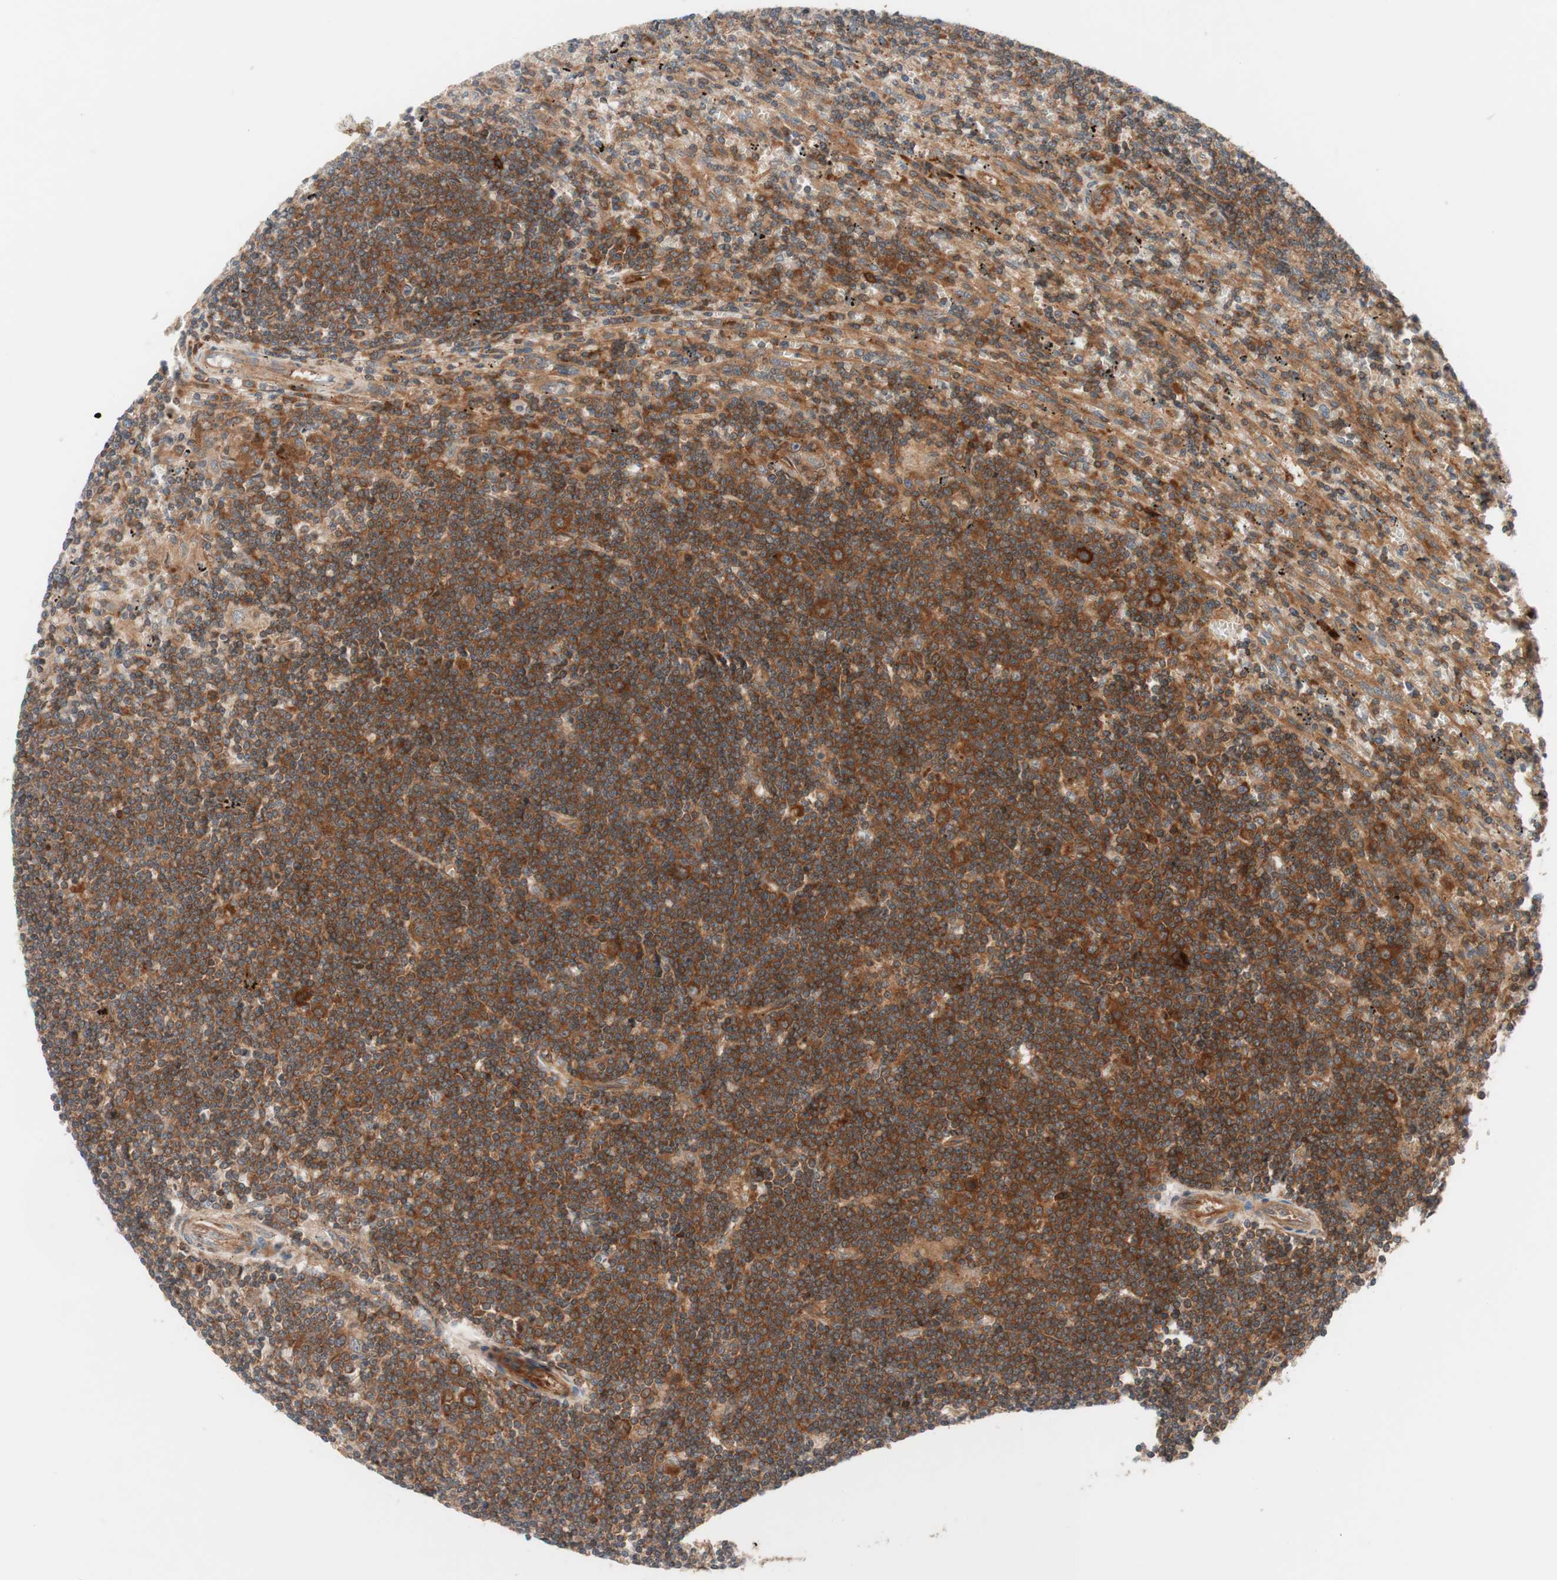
{"staining": {"intensity": "moderate", "quantity": ">75%", "location": "cytoplasmic/membranous"}, "tissue": "lymphoma", "cell_type": "Tumor cells", "image_type": "cancer", "snomed": [{"axis": "morphology", "description": "Malignant lymphoma, non-Hodgkin's type, Low grade"}, {"axis": "topography", "description": "Spleen"}], "caption": "Protein staining of lymphoma tissue exhibits moderate cytoplasmic/membranous staining in approximately >75% of tumor cells.", "gene": "CCN4", "patient": {"sex": "male", "age": 76}}